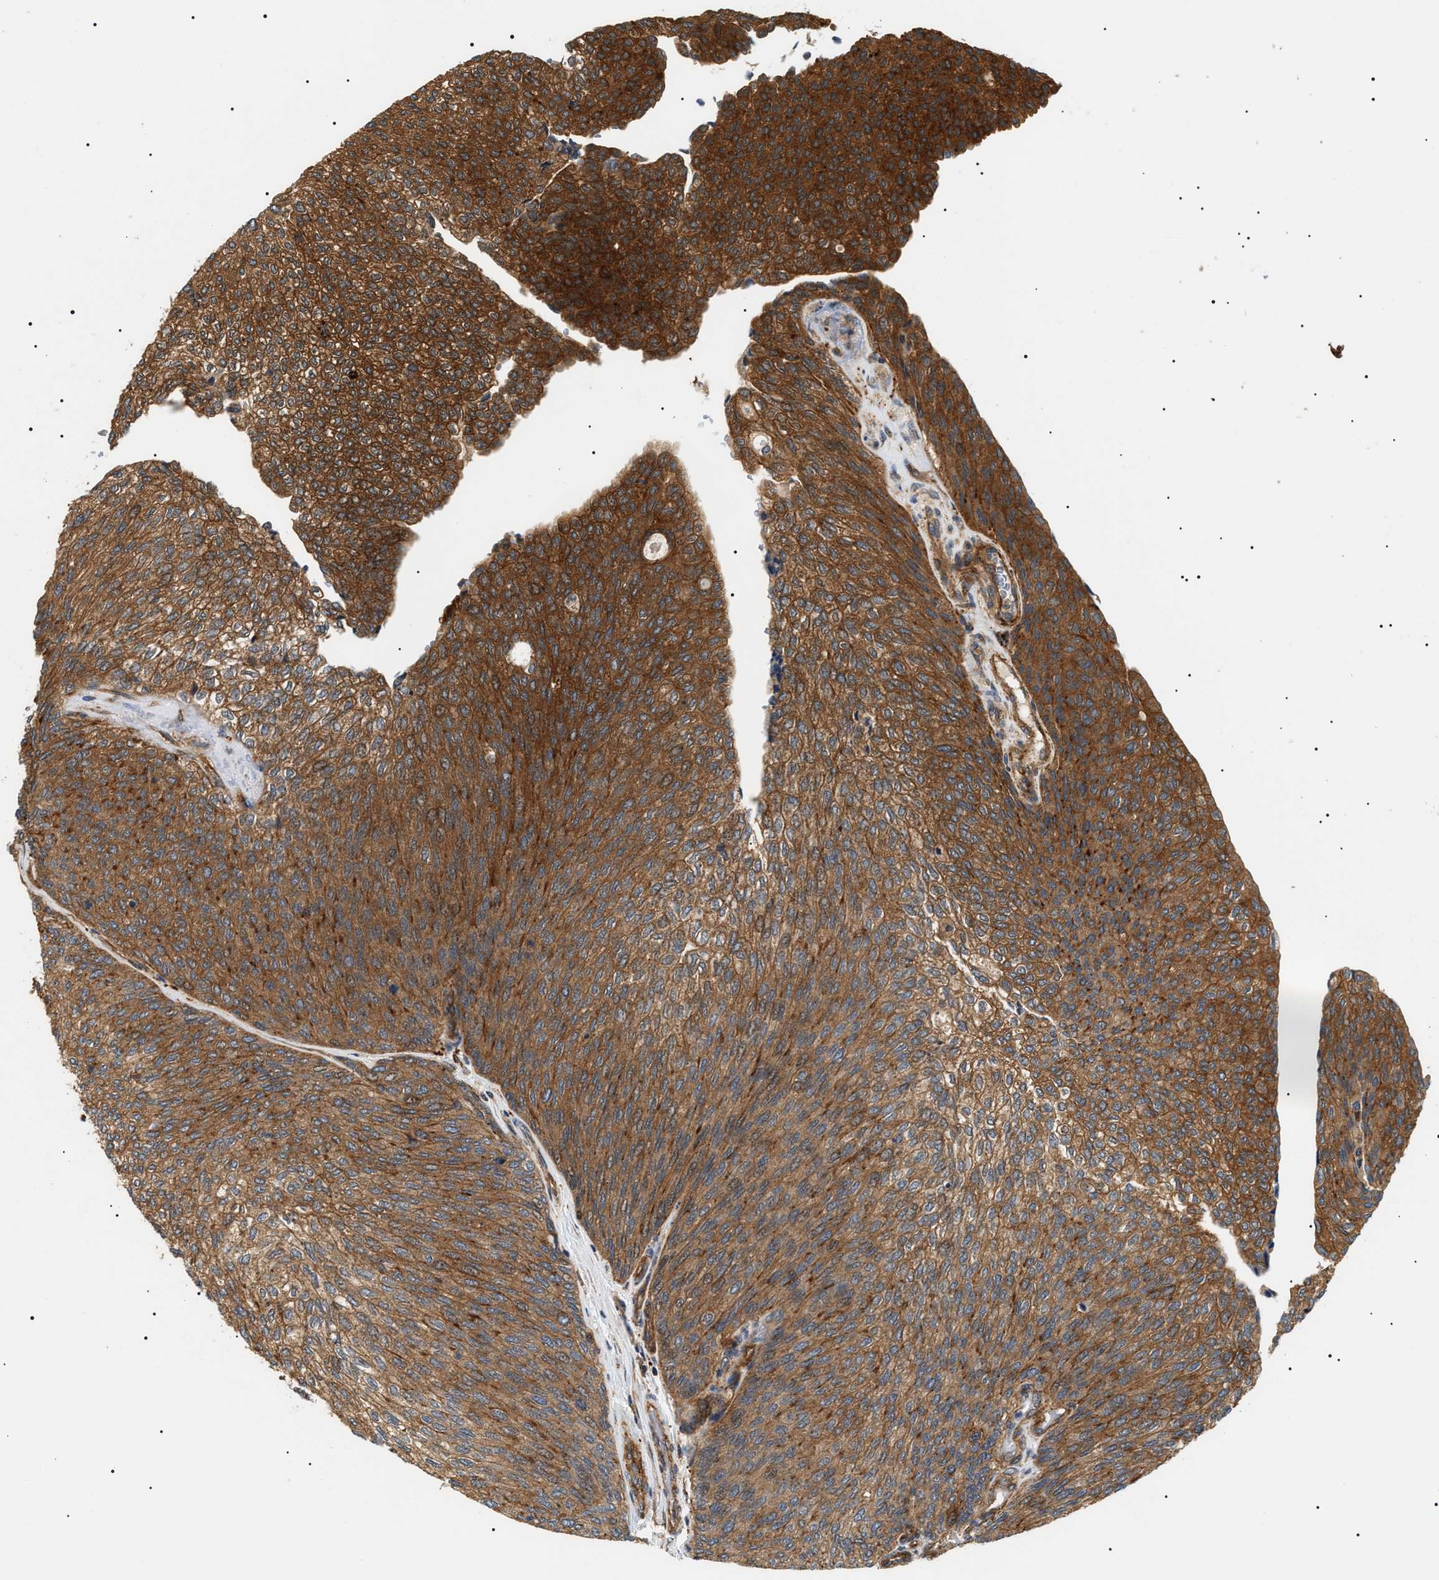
{"staining": {"intensity": "strong", "quantity": "25%-75%", "location": "cytoplasmic/membranous"}, "tissue": "urothelial cancer", "cell_type": "Tumor cells", "image_type": "cancer", "snomed": [{"axis": "morphology", "description": "Urothelial carcinoma, Low grade"}, {"axis": "topography", "description": "Urinary bladder"}], "caption": "About 25%-75% of tumor cells in urothelial carcinoma (low-grade) exhibit strong cytoplasmic/membranous protein positivity as visualized by brown immunohistochemical staining.", "gene": "SH3GLB2", "patient": {"sex": "female", "age": 79}}